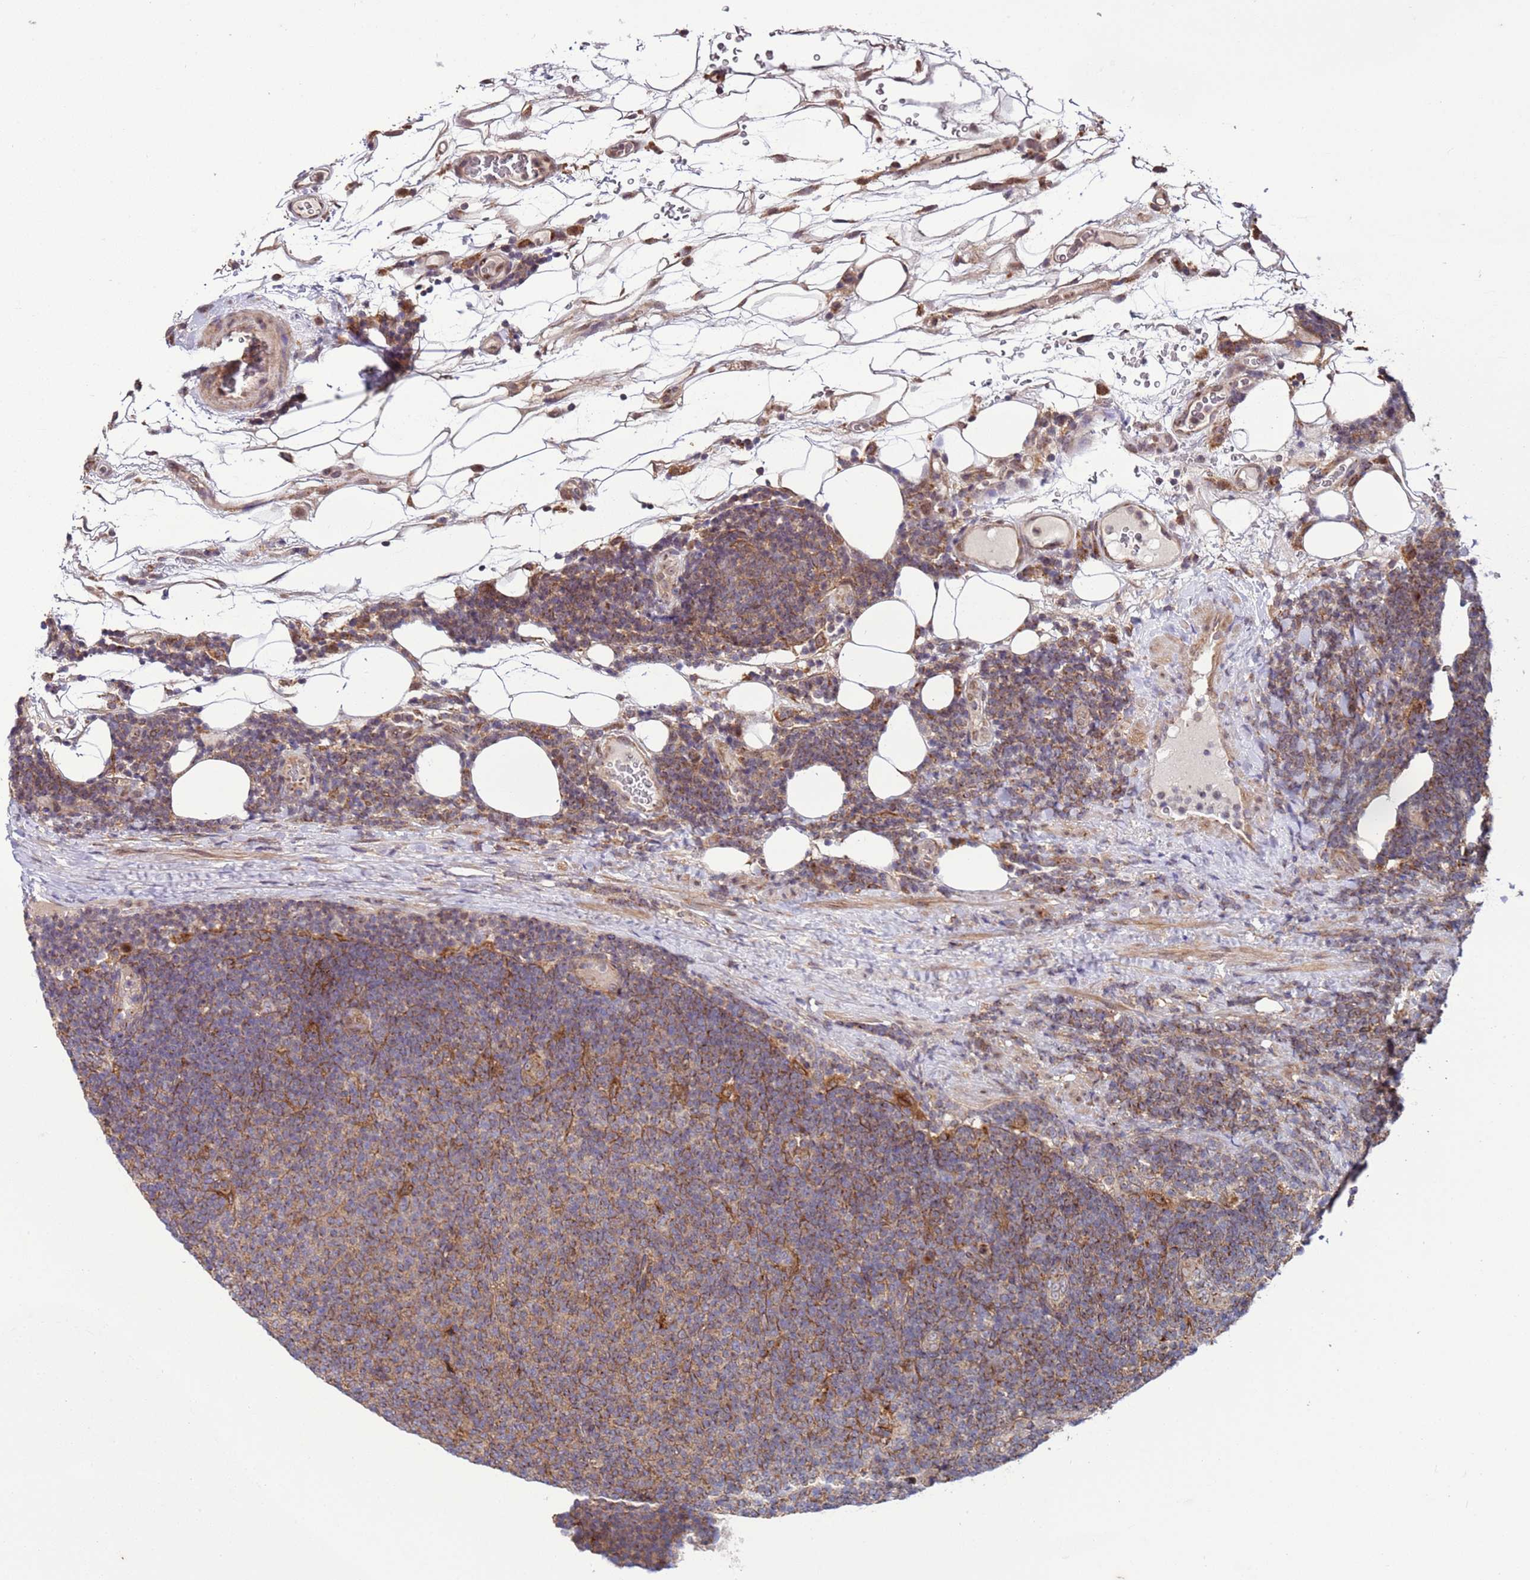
{"staining": {"intensity": "moderate", "quantity": ">75%", "location": "cytoplasmic/membranous"}, "tissue": "lymphoma", "cell_type": "Tumor cells", "image_type": "cancer", "snomed": [{"axis": "morphology", "description": "Malignant lymphoma, non-Hodgkin's type, Low grade"}, {"axis": "topography", "description": "Lymph node"}], "caption": "Human lymphoma stained for a protein (brown) shows moderate cytoplasmic/membranous positive expression in about >75% of tumor cells.", "gene": "TMEM176B", "patient": {"sex": "male", "age": 66}}